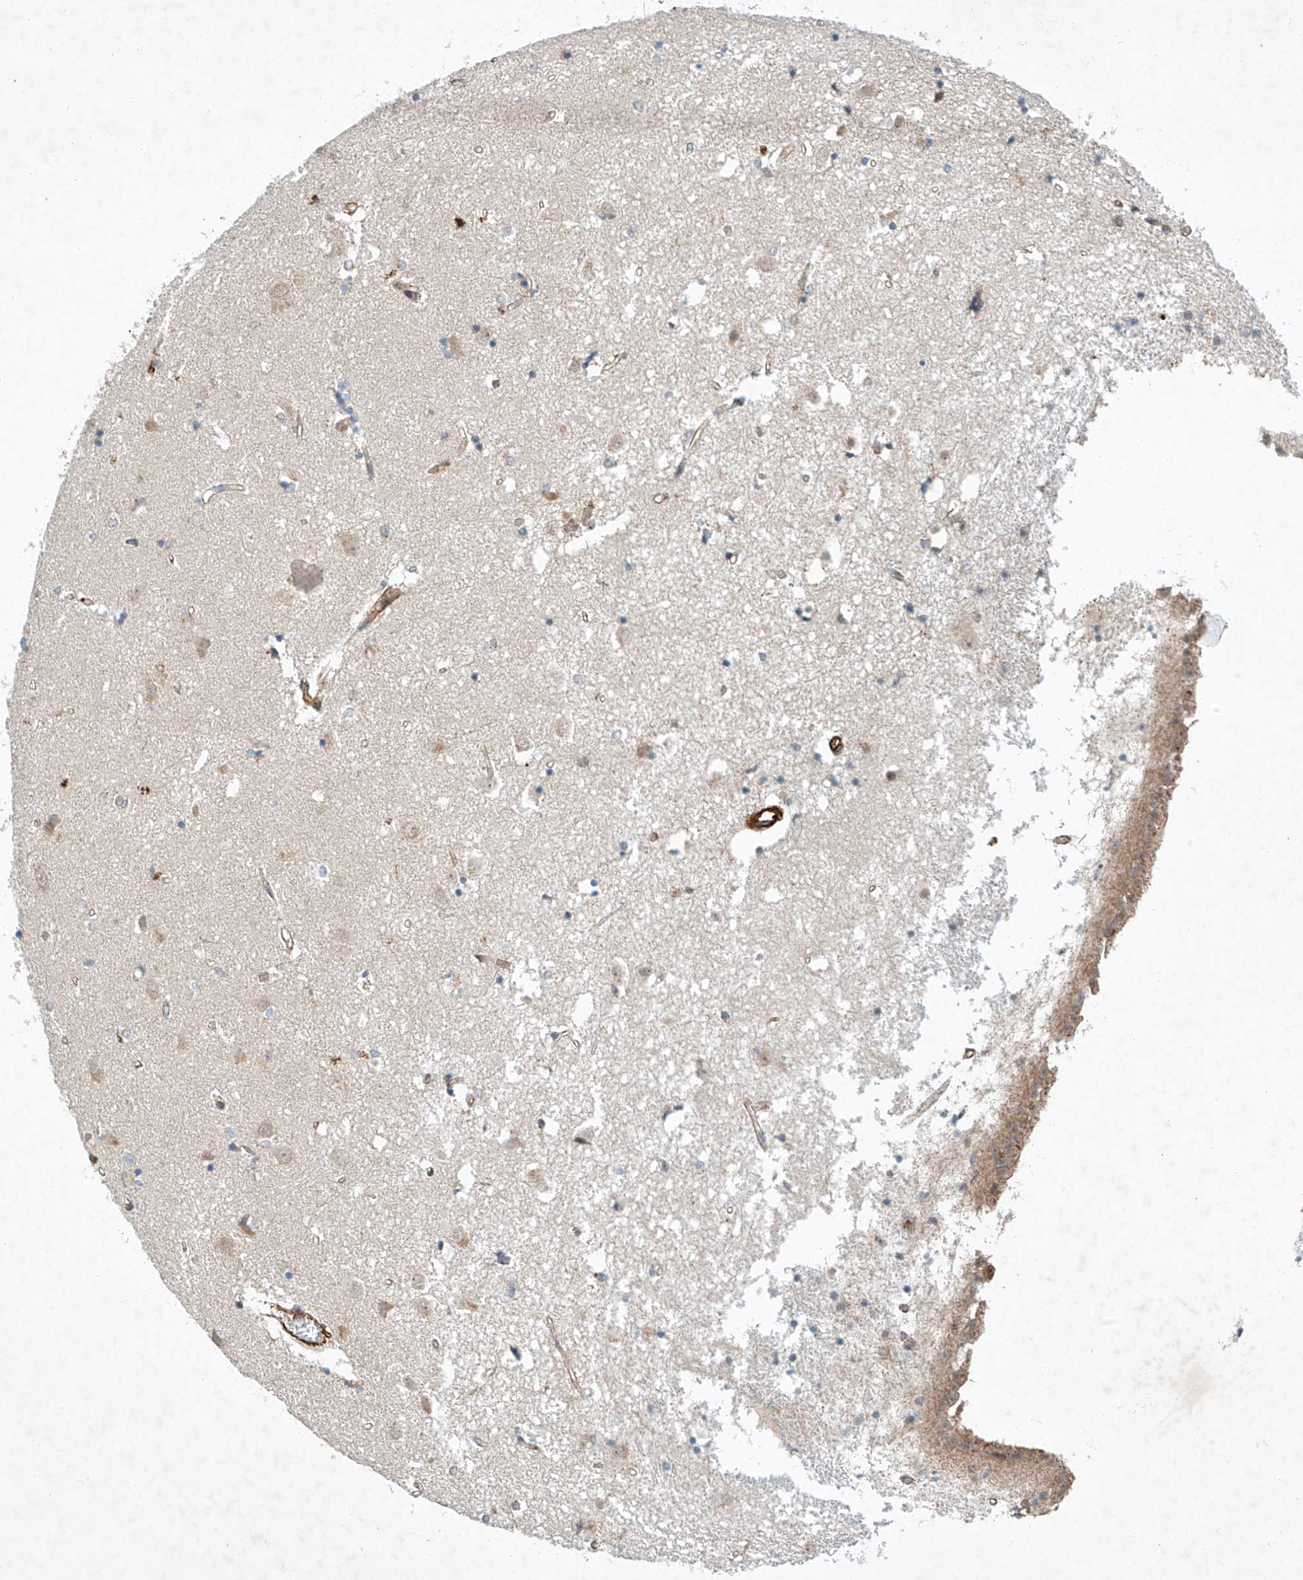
{"staining": {"intensity": "negative", "quantity": "none", "location": "none"}, "tissue": "caudate", "cell_type": "Glial cells", "image_type": "normal", "snomed": [{"axis": "morphology", "description": "Normal tissue, NOS"}, {"axis": "topography", "description": "Lateral ventricle wall"}], "caption": "Immunohistochemistry (IHC) of unremarkable caudate exhibits no positivity in glial cells. The staining is performed using DAB brown chromogen with nuclei counter-stained in using hematoxylin.", "gene": "ARHGAP33", "patient": {"sex": "male", "age": 45}}